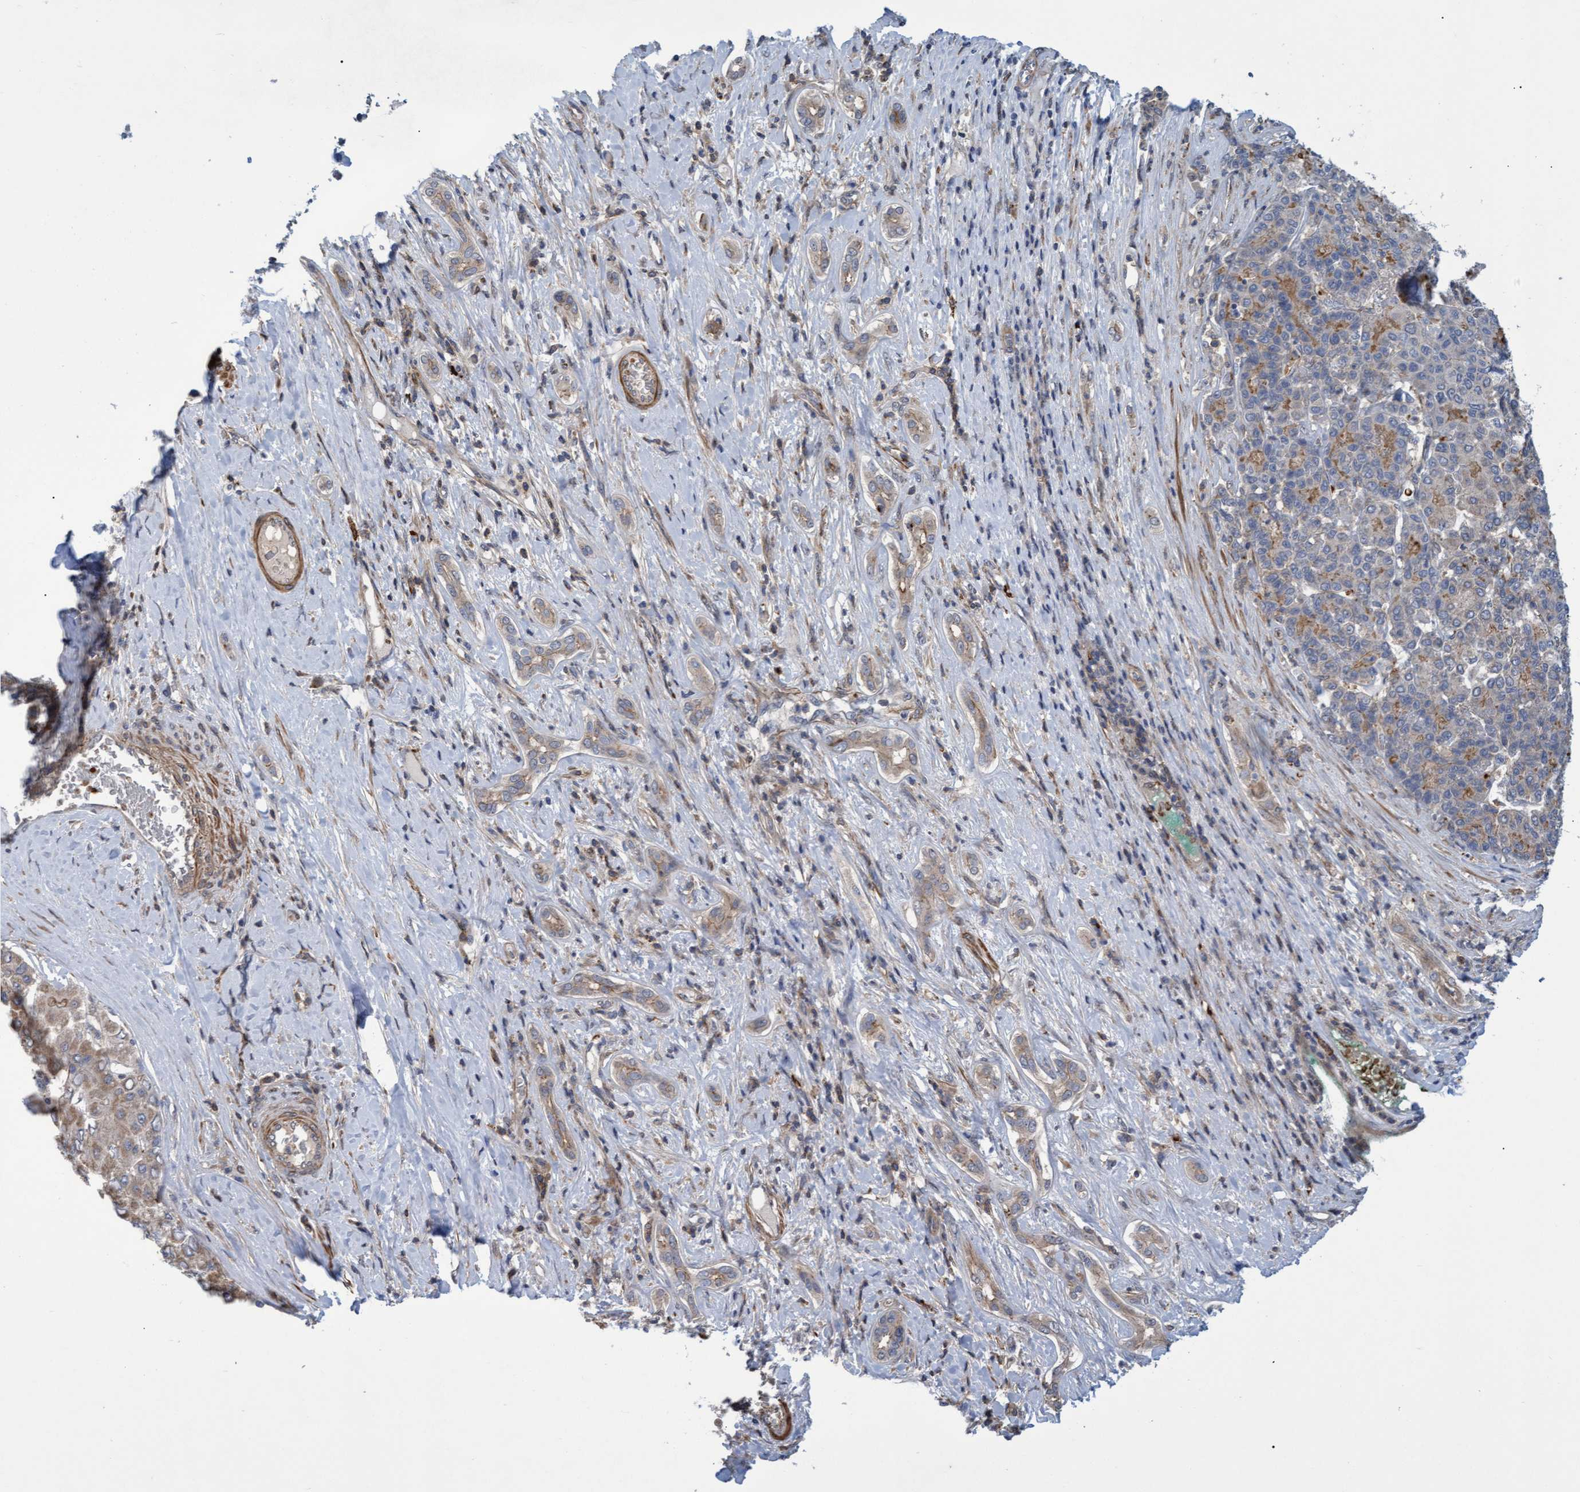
{"staining": {"intensity": "moderate", "quantity": "<25%", "location": "cytoplasmic/membranous"}, "tissue": "liver cancer", "cell_type": "Tumor cells", "image_type": "cancer", "snomed": [{"axis": "morphology", "description": "Carcinoma, Hepatocellular, NOS"}, {"axis": "topography", "description": "Liver"}], "caption": "Liver cancer stained for a protein (brown) reveals moderate cytoplasmic/membranous positive staining in approximately <25% of tumor cells.", "gene": "NAA15", "patient": {"sex": "male", "age": 65}}